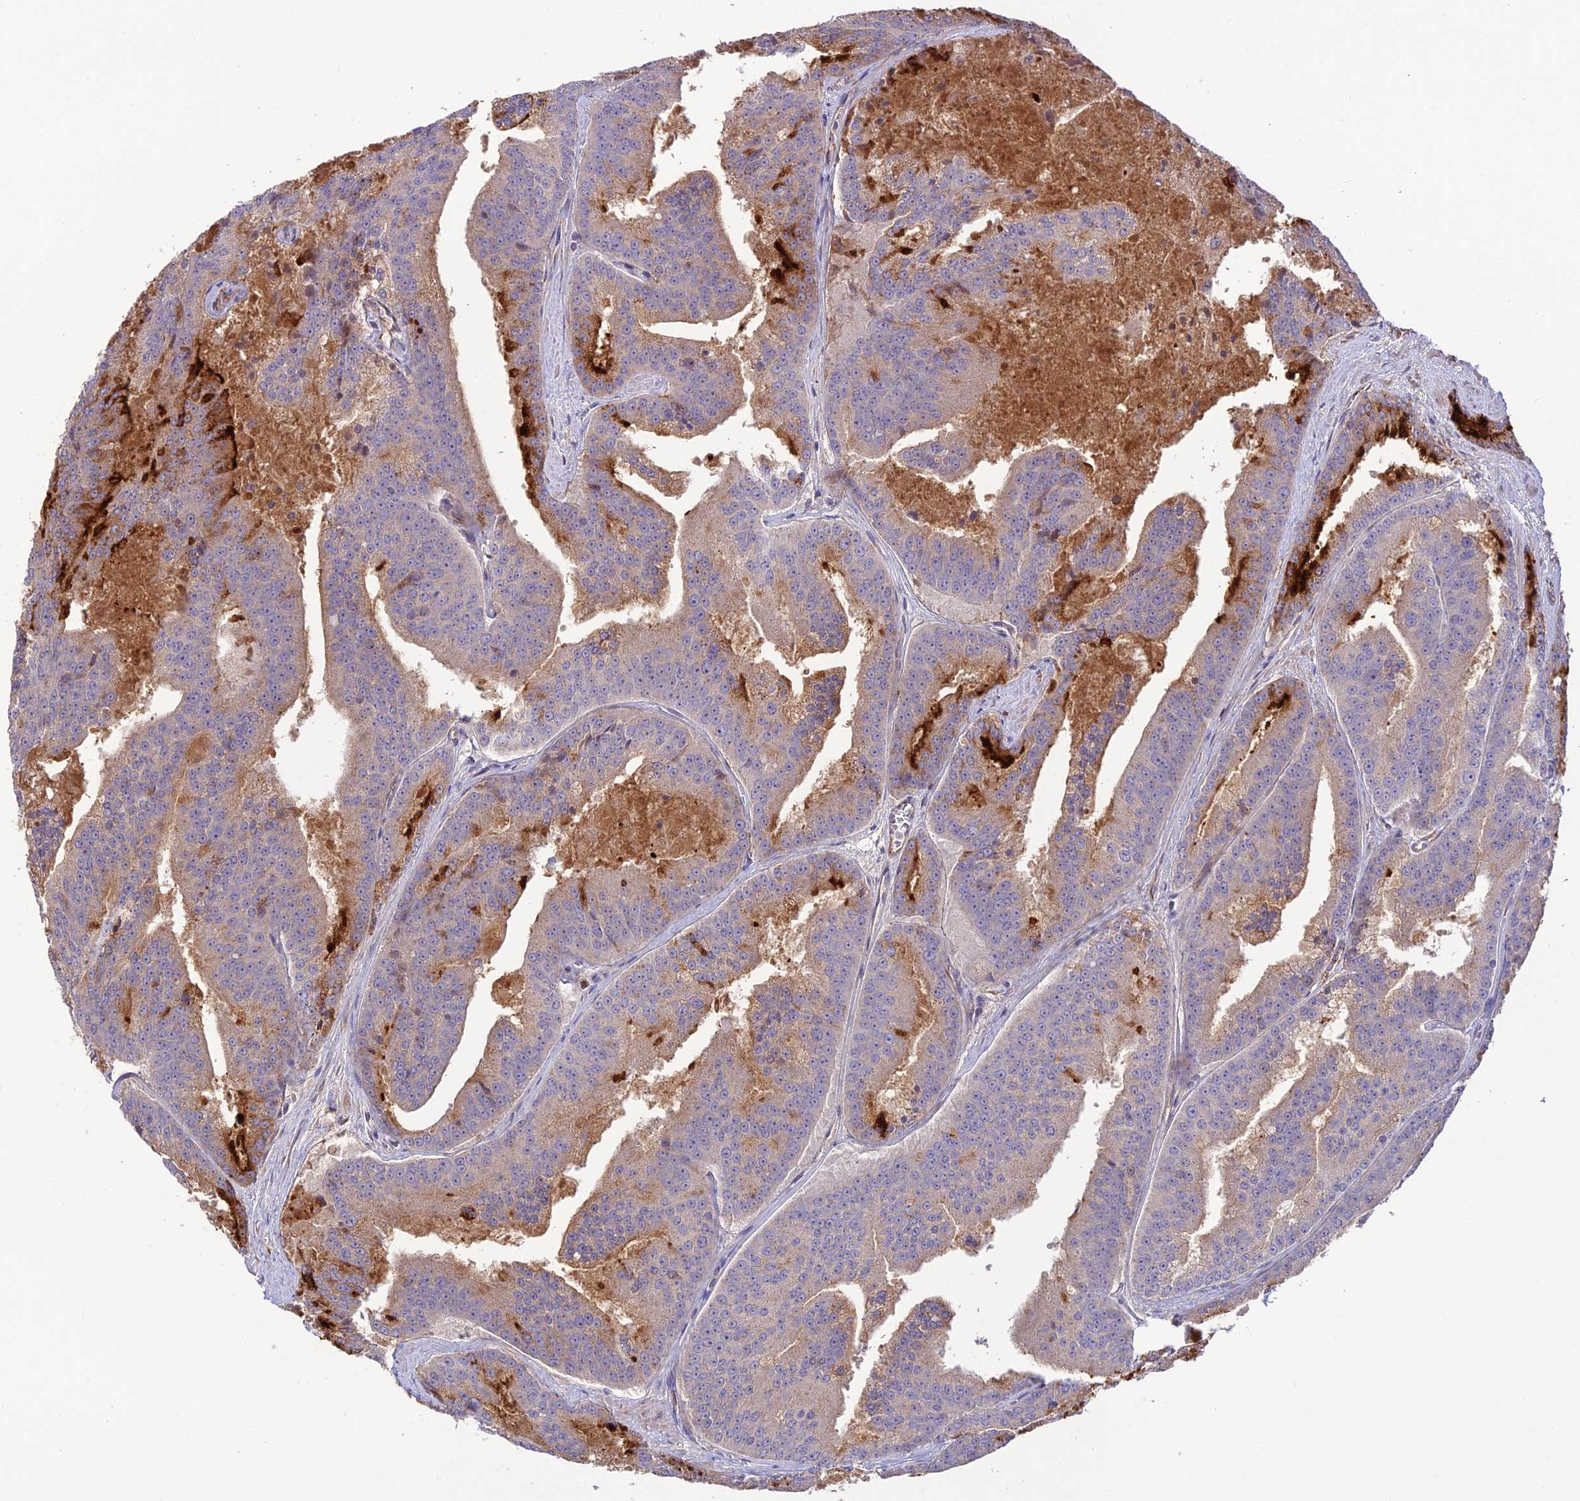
{"staining": {"intensity": "strong", "quantity": "<25%", "location": "cytoplasmic/membranous"}, "tissue": "prostate cancer", "cell_type": "Tumor cells", "image_type": "cancer", "snomed": [{"axis": "morphology", "description": "Adenocarcinoma, High grade"}, {"axis": "topography", "description": "Prostate"}], "caption": "Strong cytoplasmic/membranous staining for a protein is identified in approximately <25% of tumor cells of adenocarcinoma (high-grade) (prostate) using IHC.", "gene": "ST8SIA5", "patient": {"sex": "male", "age": 61}}